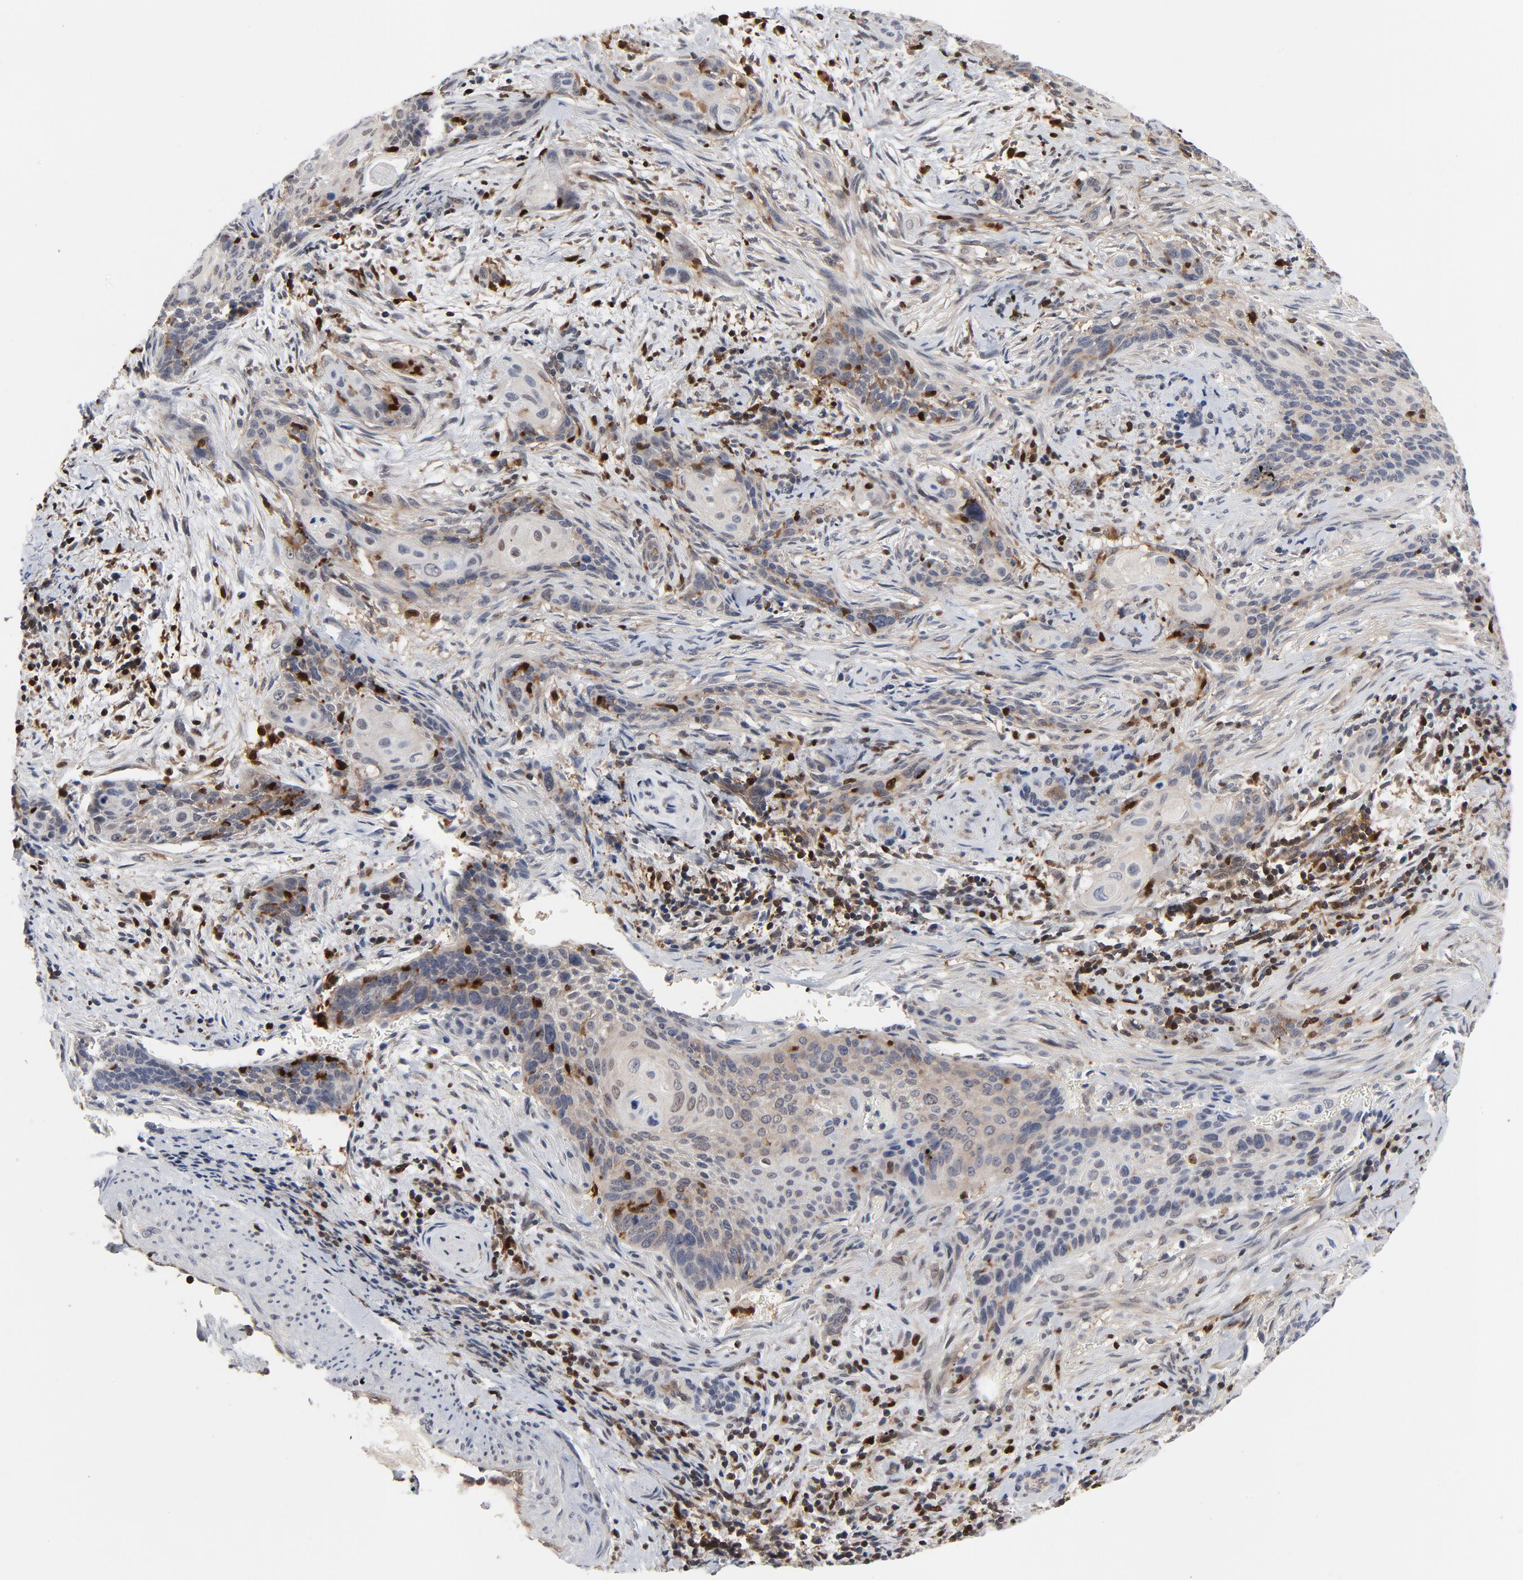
{"staining": {"intensity": "weak", "quantity": "<25%", "location": "cytoplasmic/membranous"}, "tissue": "cervical cancer", "cell_type": "Tumor cells", "image_type": "cancer", "snomed": [{"axis": "morphology", "description": "Squamous cell carcinoma, NOS"}, {"axis": "topography", "description": "Cervix"}], "caption": "The immunohistochemistry (IHC) histopathology image has no significant positivity in tumor cells of cervical cancer (squamous cell carcinoma) tissue.", "gene": "NFKB1", "patient": {"sex": "female", "age": 33}}